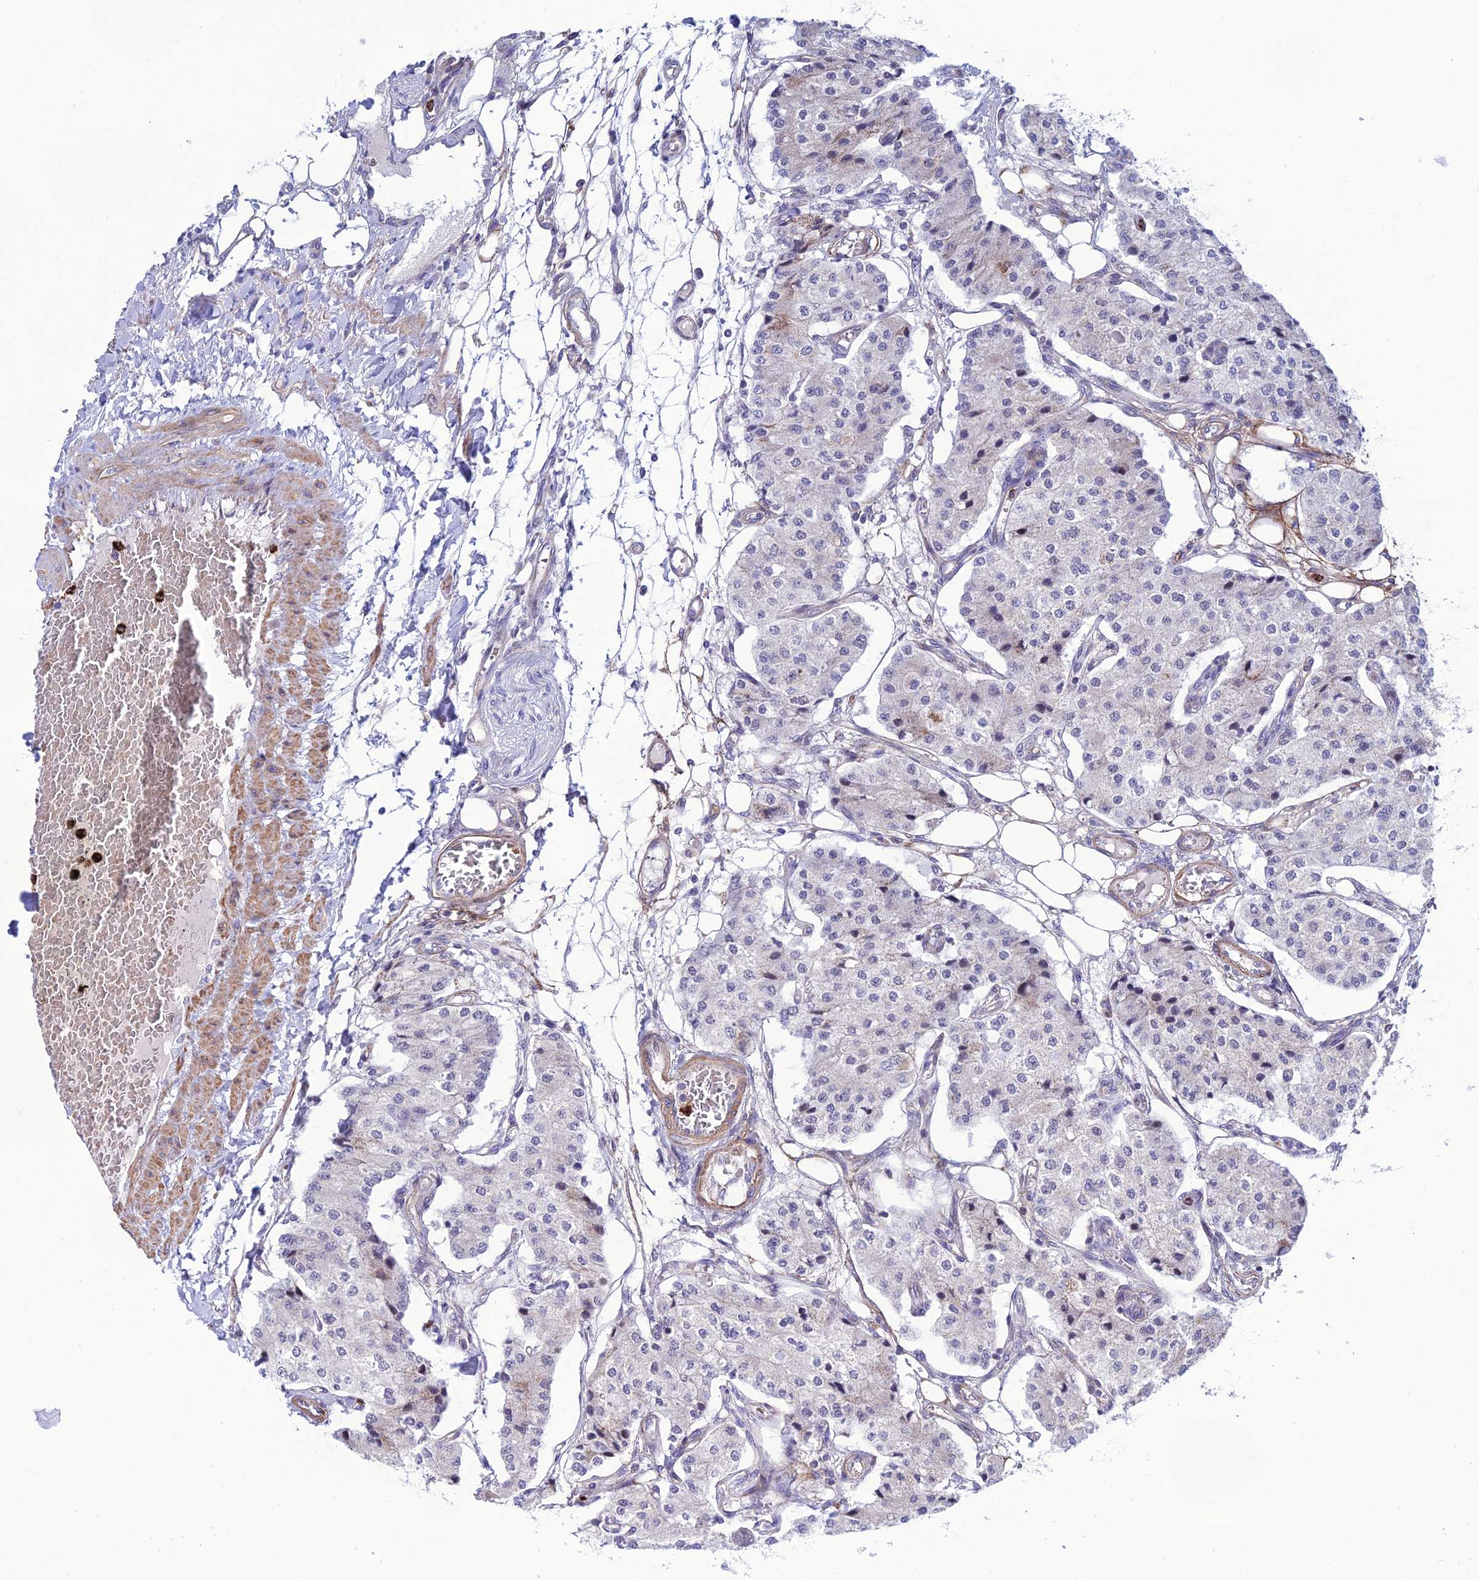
{"staining": {"intensity": "negative", "quantity": "none", "location": "none"}, "tissue": "carcinoid", "cell_type": "Tumor cells", "image_type": "cancer", "snomed": [{"axis": "morphology", "description": "Carcinoid, malignant, NOS"}, {"axis": "topography", "description": "Colon"}], "caption": "Immunohistochemistry of human carcinoid displays no expression in tumor cells.", "gene": "COL6A6", "patient": {"sex": "female", "age": 52}}